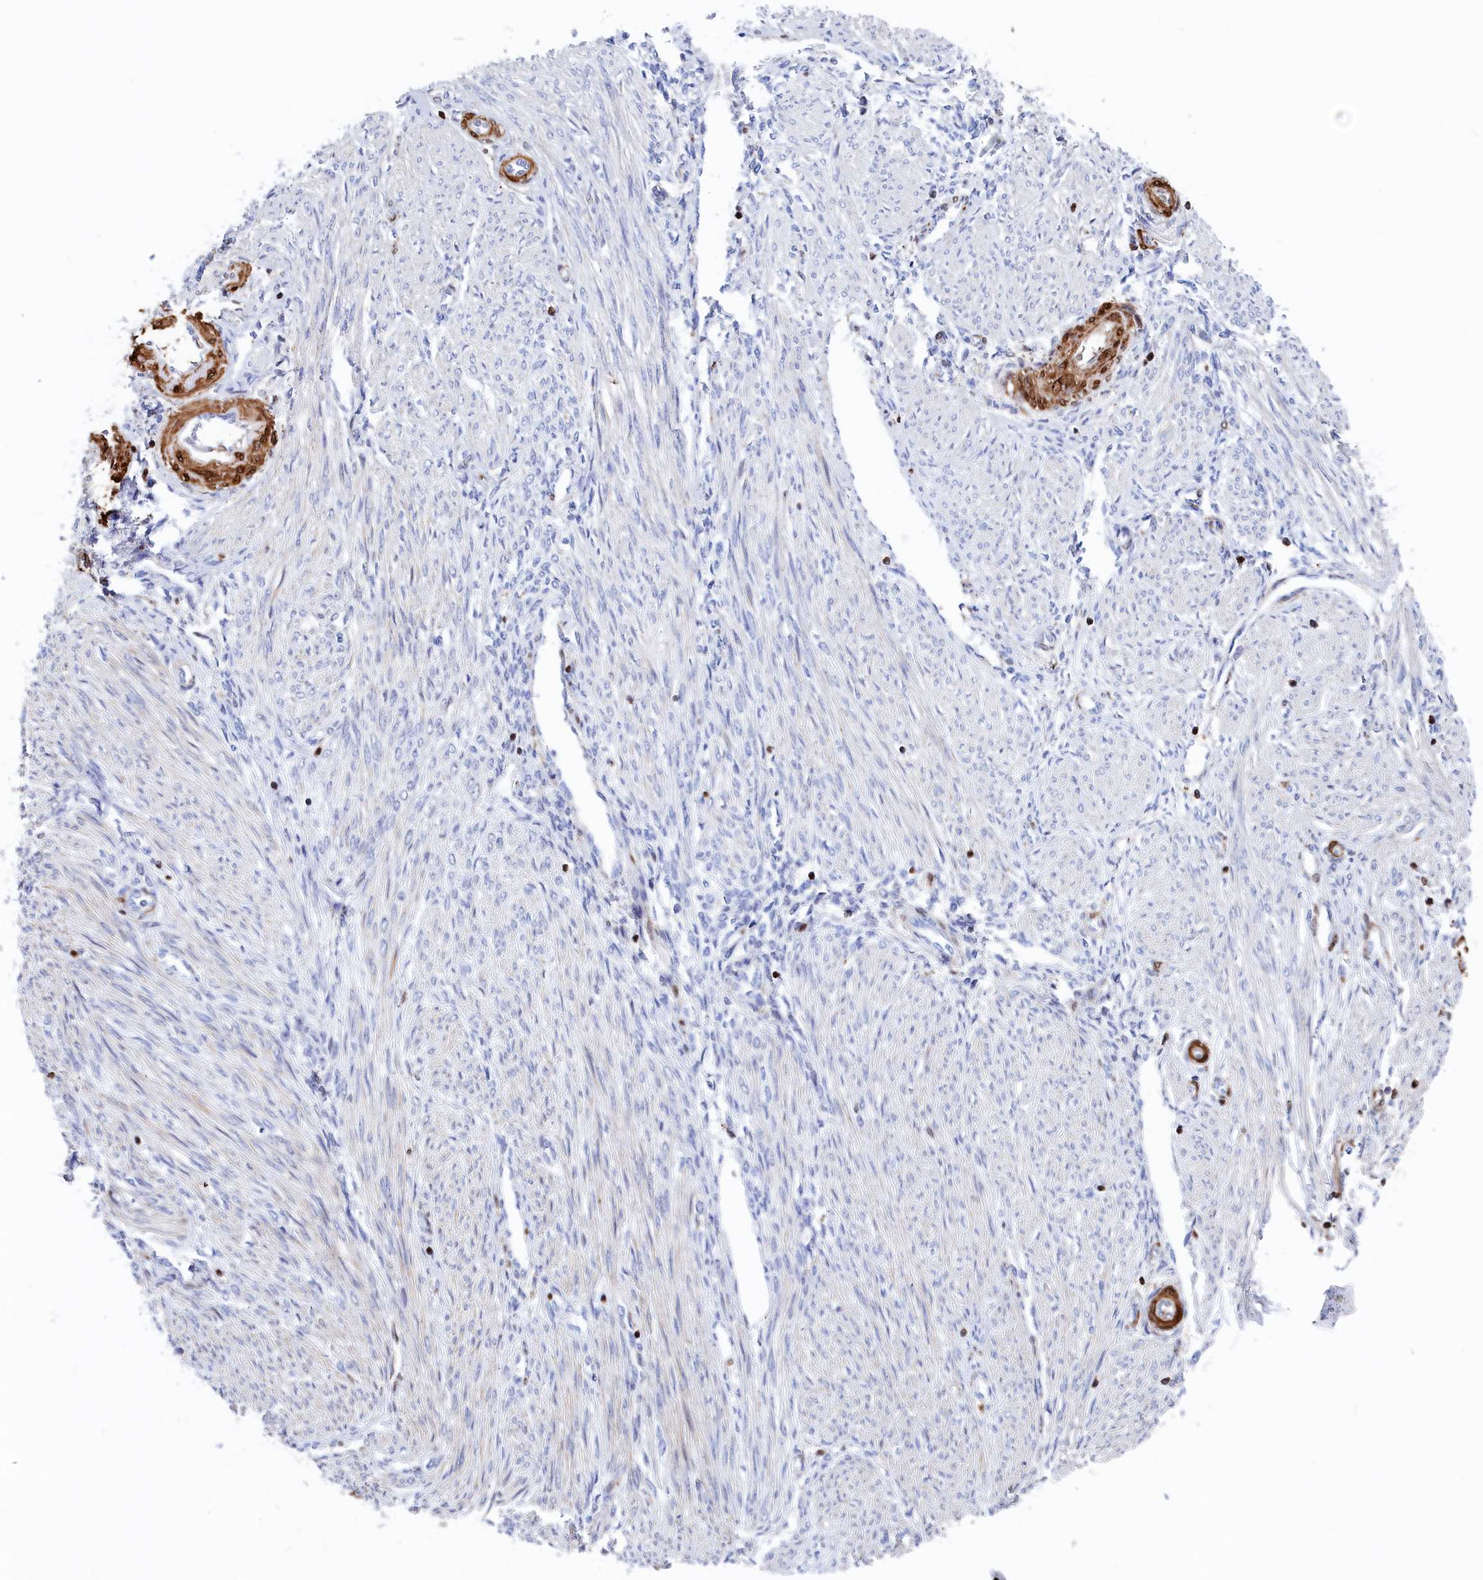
{"staining": {"intensity": "negative", "quantity": "none", "location": "none"}, "tissue": "endometrium", "cell_type": "Cells in endometrial stroma", "image_type": "normal", "snomed": [{"axis": "morphology", "description": "Normal tissue, NOS"}, {"axis": "topography", "description": "Endometrium"}], "caption": "Immunohistochemistry of benign human endometrium exhibits no staining in cells in endometrial stroma. The staining was performed using DAB to visualize the protein expression in brown, while the nuclei were stained in blue with hematoxylin (Magnification: 20x).", "gene": "CRIP1", "patient": {"sex": "female", "age": 53}}